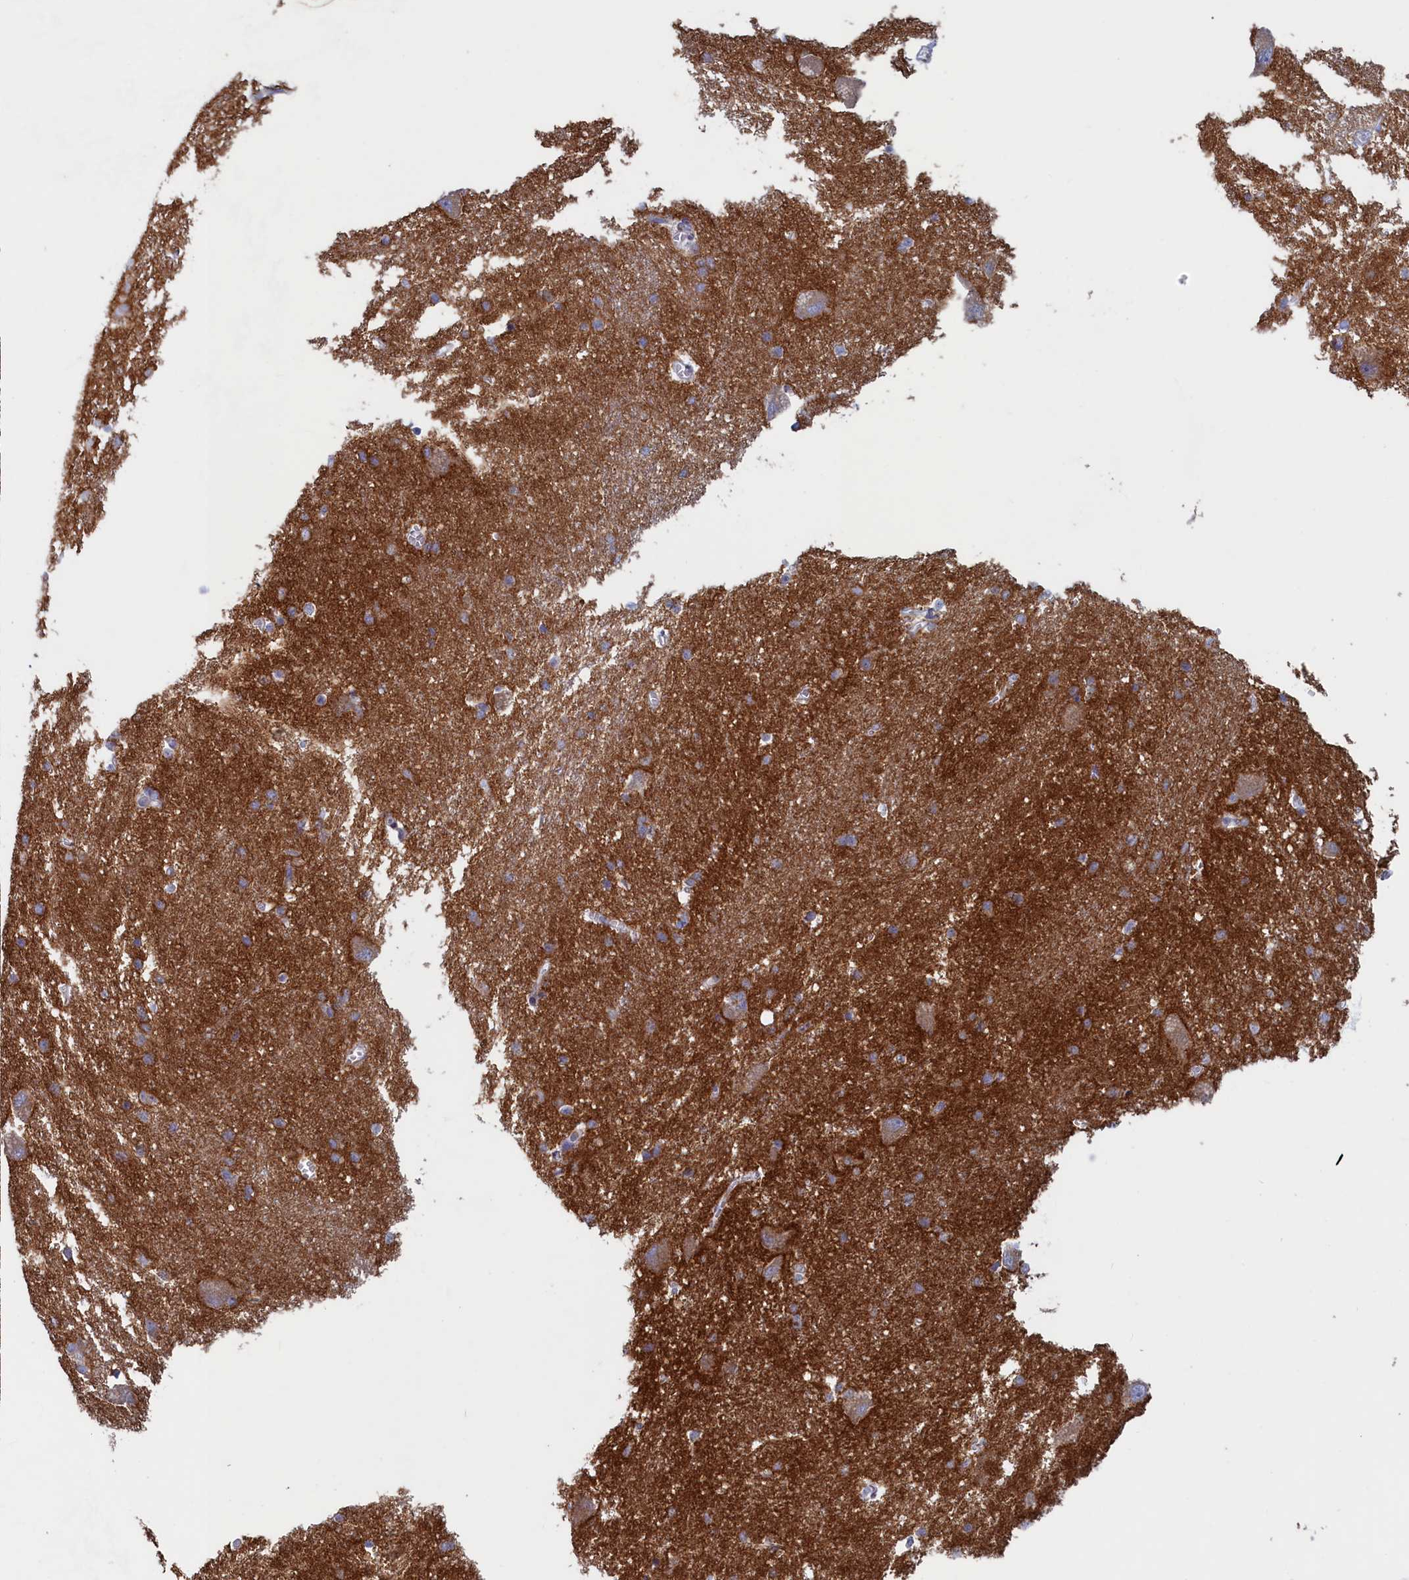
{"staining": {"intensity": "moderate", "quantity": "<25%", "location": "cytoplasmic/membranous"}, "tissue": "caudate", "cell_type": "Glial cells", "image_type": "normal", "snomed": [{"axis": "morphology", "description": "Normal tissue, NOS"}, {"axis": "topography", "description": "Lateral ventricle wall"}], "caption": "Immunohistochemistry micrograph of benign caudate: human caudate stained using immunohistochemistry exhibits low levels of moderate protein expression localized specifically in the cytoplasmic/membranous of glial cells, appearing as a cytoplasmic/membranous brown color.", "gene": "MTFMT", "patient": {"sex": "male", "age": 37}}